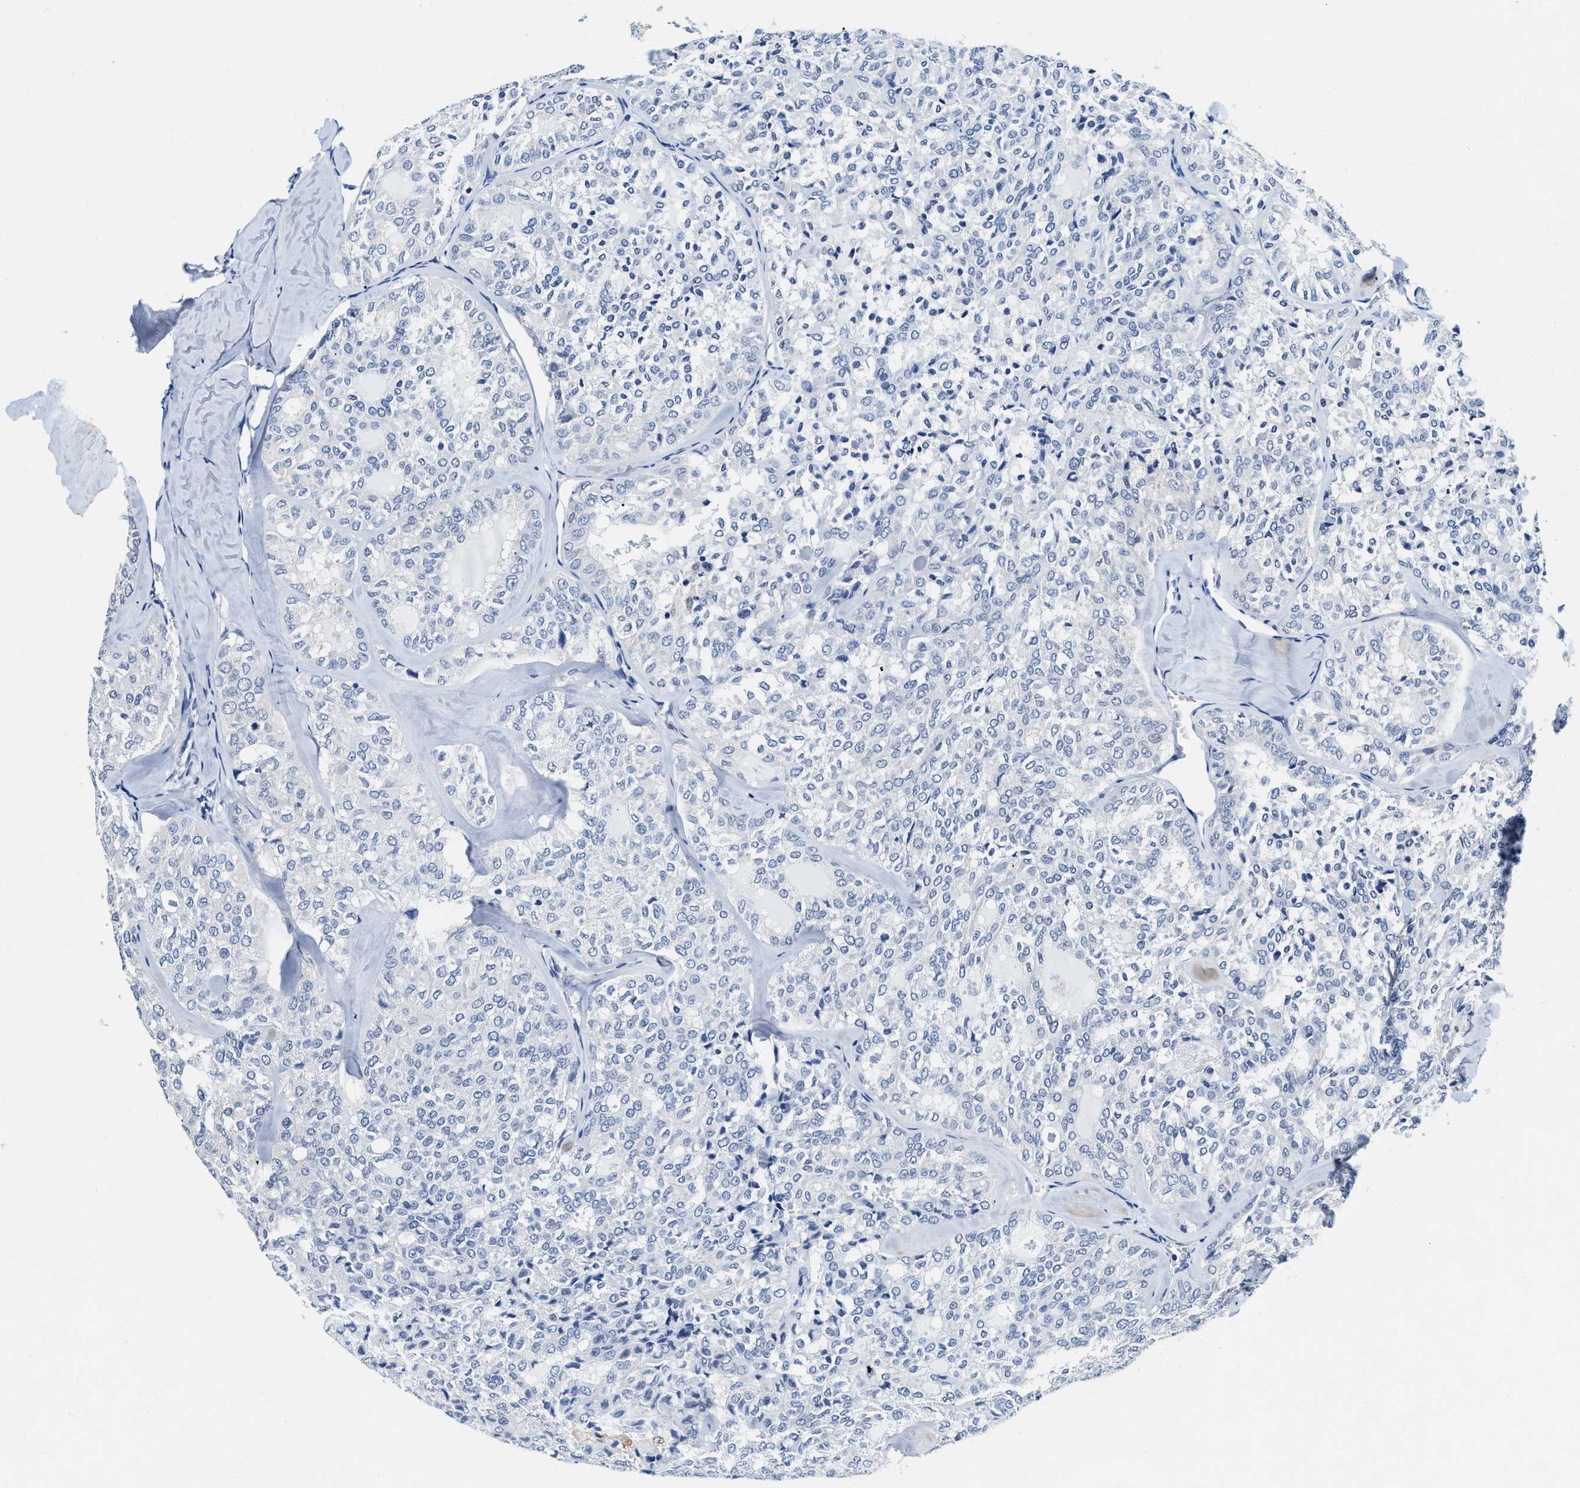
{"staining": {"intensity": "negative", "quantity": "none", "location": "none"}, "tissue": "thyroid cancer", "cell_type": "Tumor cells", "image_type": "cancer", "snomed": [{"axis": "morphology", "description": "Follicular adenoma carcinoma, NOS"}, {"axis": "topography", "description": "Thyroid gland"}], "caption": "A photomicrograph of follicular adenoma carcinoma (thyroid) stained for a protein reveals no brown staining in tumor cells. Brightfield microscopy of IHC stained with DAB (brown) and hematoxylin (blue), captured at high magnification.", "gene": "EIF2AK2", "patient": {"sex": "male", "age": 75}}